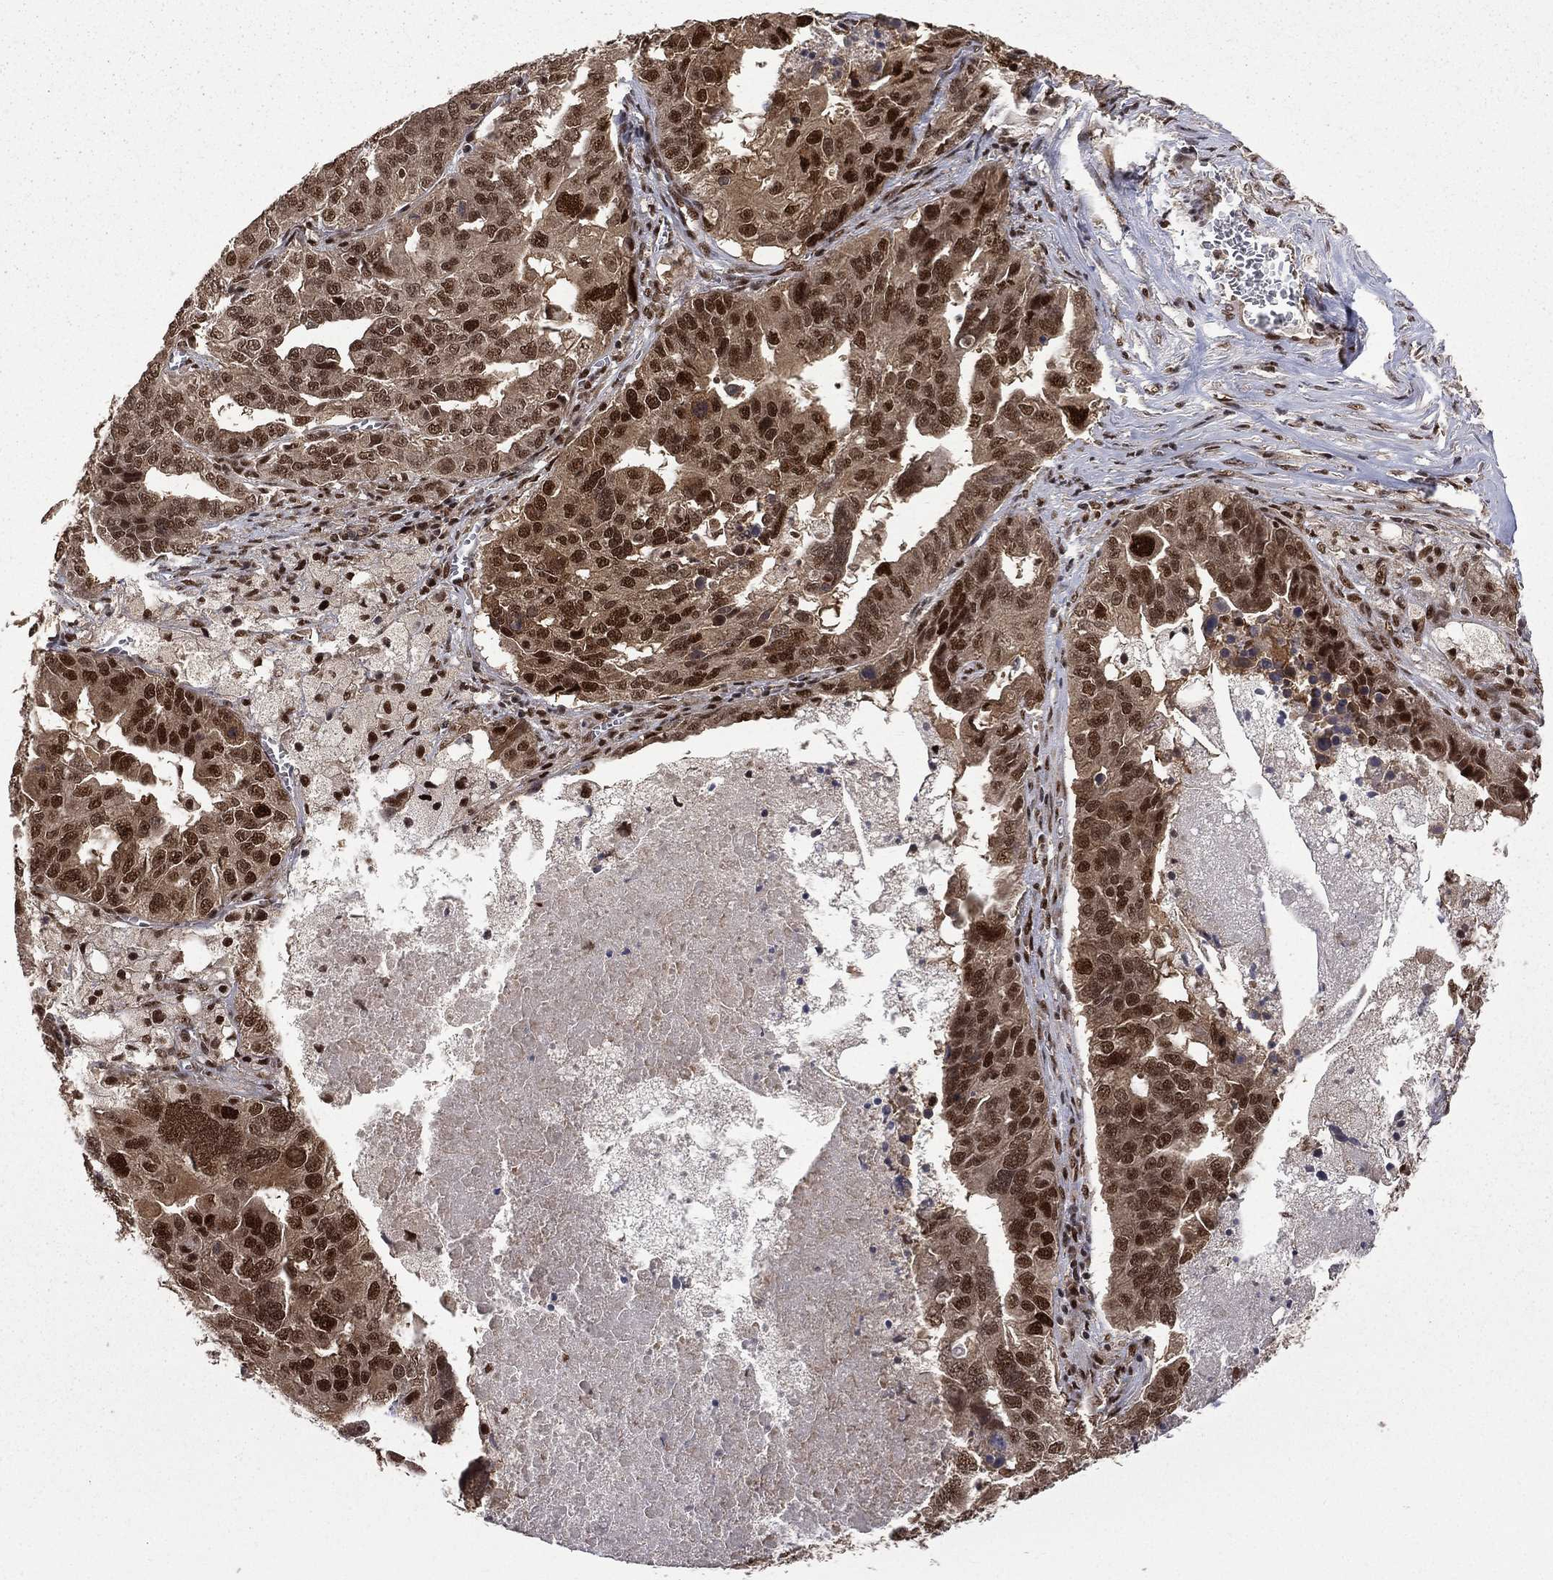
{"staining": {"intensity": "strong", "quantity": "25%-75%", "location": "nuclear"}, "tissue": "ovarian cancer", "cell_type": "Tumor cells", "image_type": "cancer", "snomed": [{"axis": "morphology", "description": "Carcinoma, endometroid"}, {"axis": "topography", "description": "Soft tissue"}, {"axis": "topography", "description": "Ovary"}], "caption": "This is a histology image of immunohistochemistry staining of ovarian endometroid carcinoma, which shows strong staining in the nuclear of tumor cells.", "gene": "JMJD6", "patient": {"sex": "female", "age": 52}}